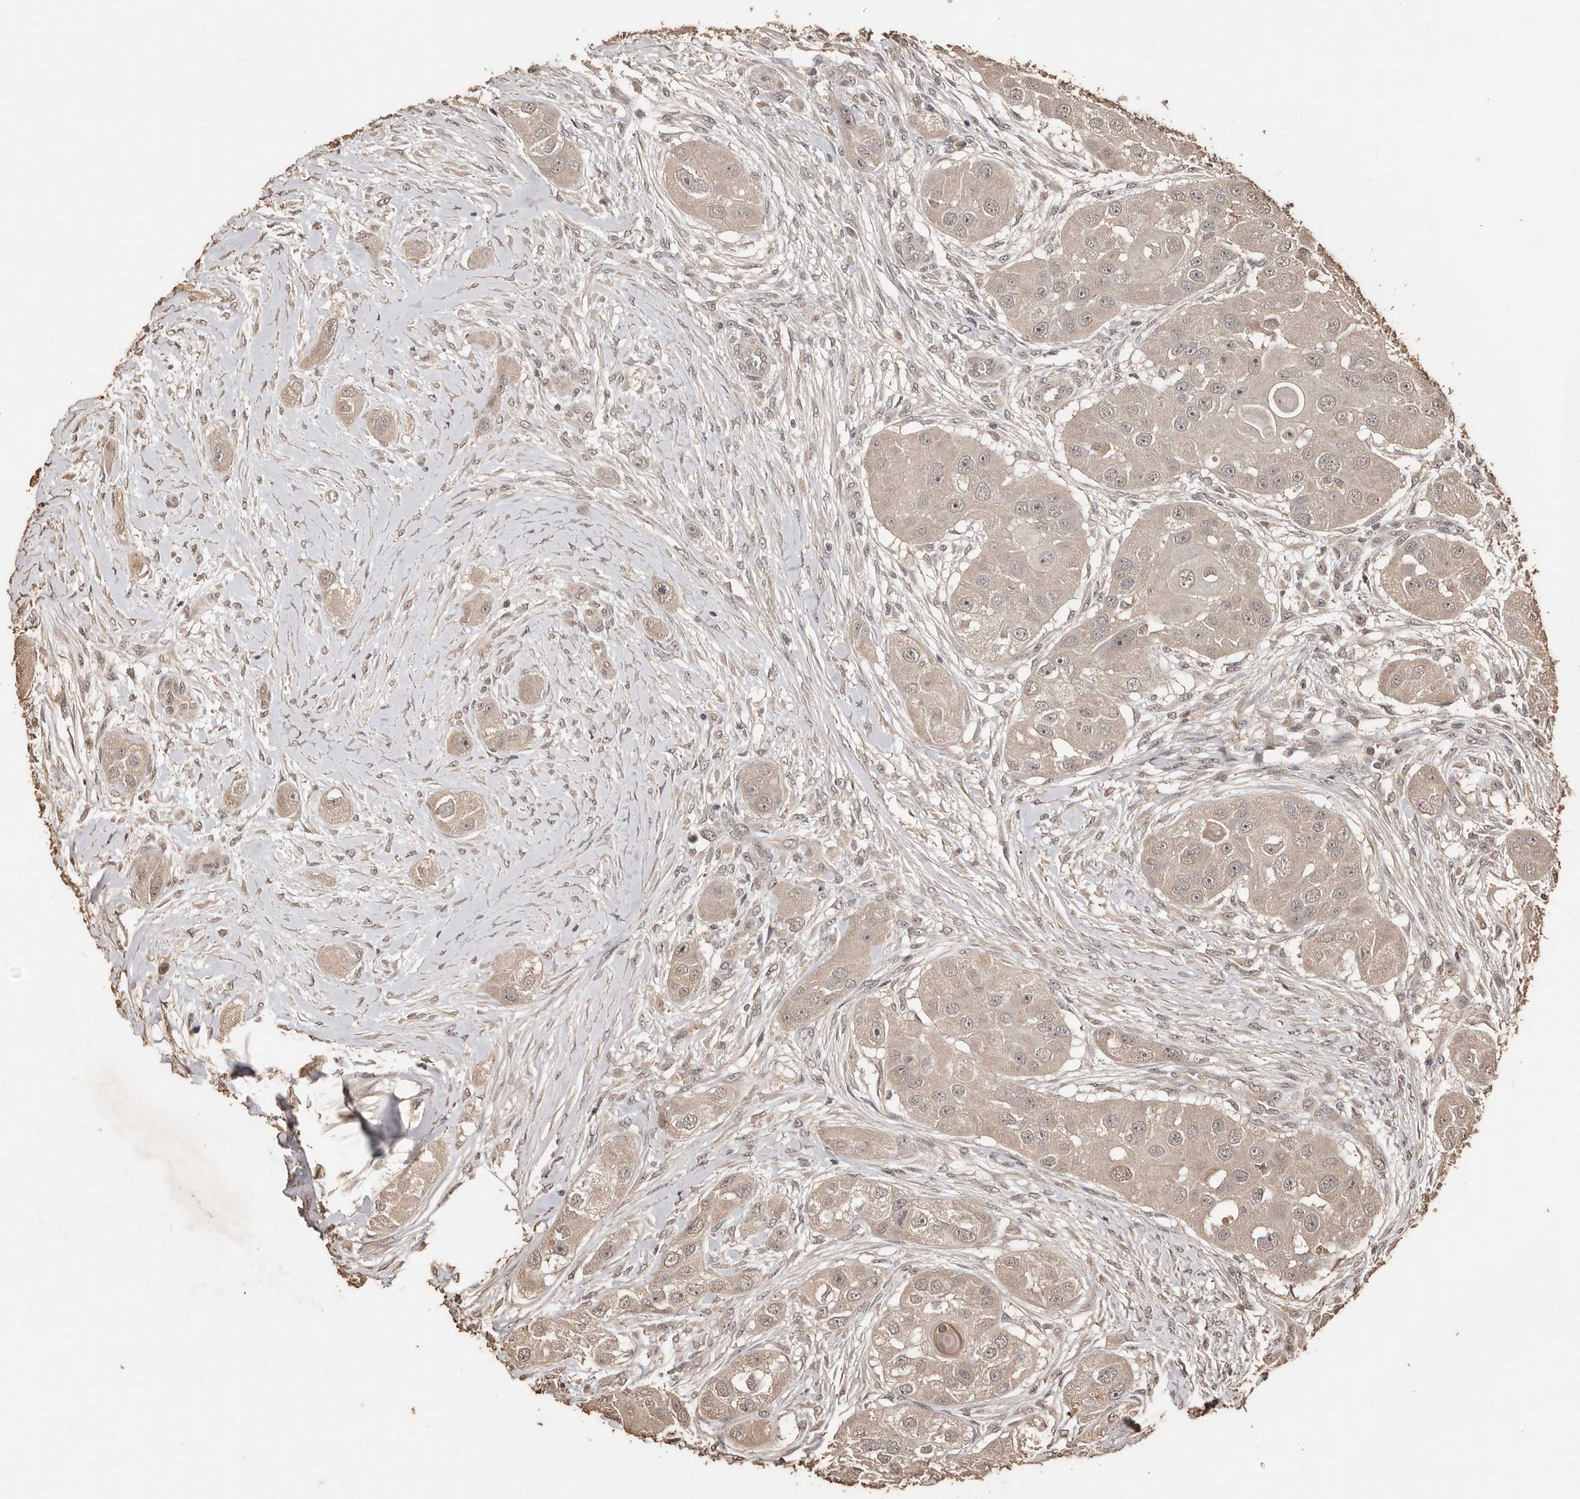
{"staining": {"intensity": "weak", "quantity": ">75%", "location": "cytoplasmic/membranous"}, "tissue": "head and neck cancer", "cell_type": "Tumor cells", "image_type": "cancer", "snomed": [{"axis": "morphology", "description": "Normal tissue, NOS"}, {"axis": "morphology", "description": "Squamous cell carcinoma, NOS"}, {"axis": "topography", "description": "Skeletal muscle"}, {"axis": "topography", "description": "Head-Neck"}], "caption": "The image shows staining of head and neck cancer, revealing weak cytoplasmic/membranous protein positivity (brown color) within tumor cells.", "gene": "PKDCC", "patient": {"sex": "male", "age": 51}}